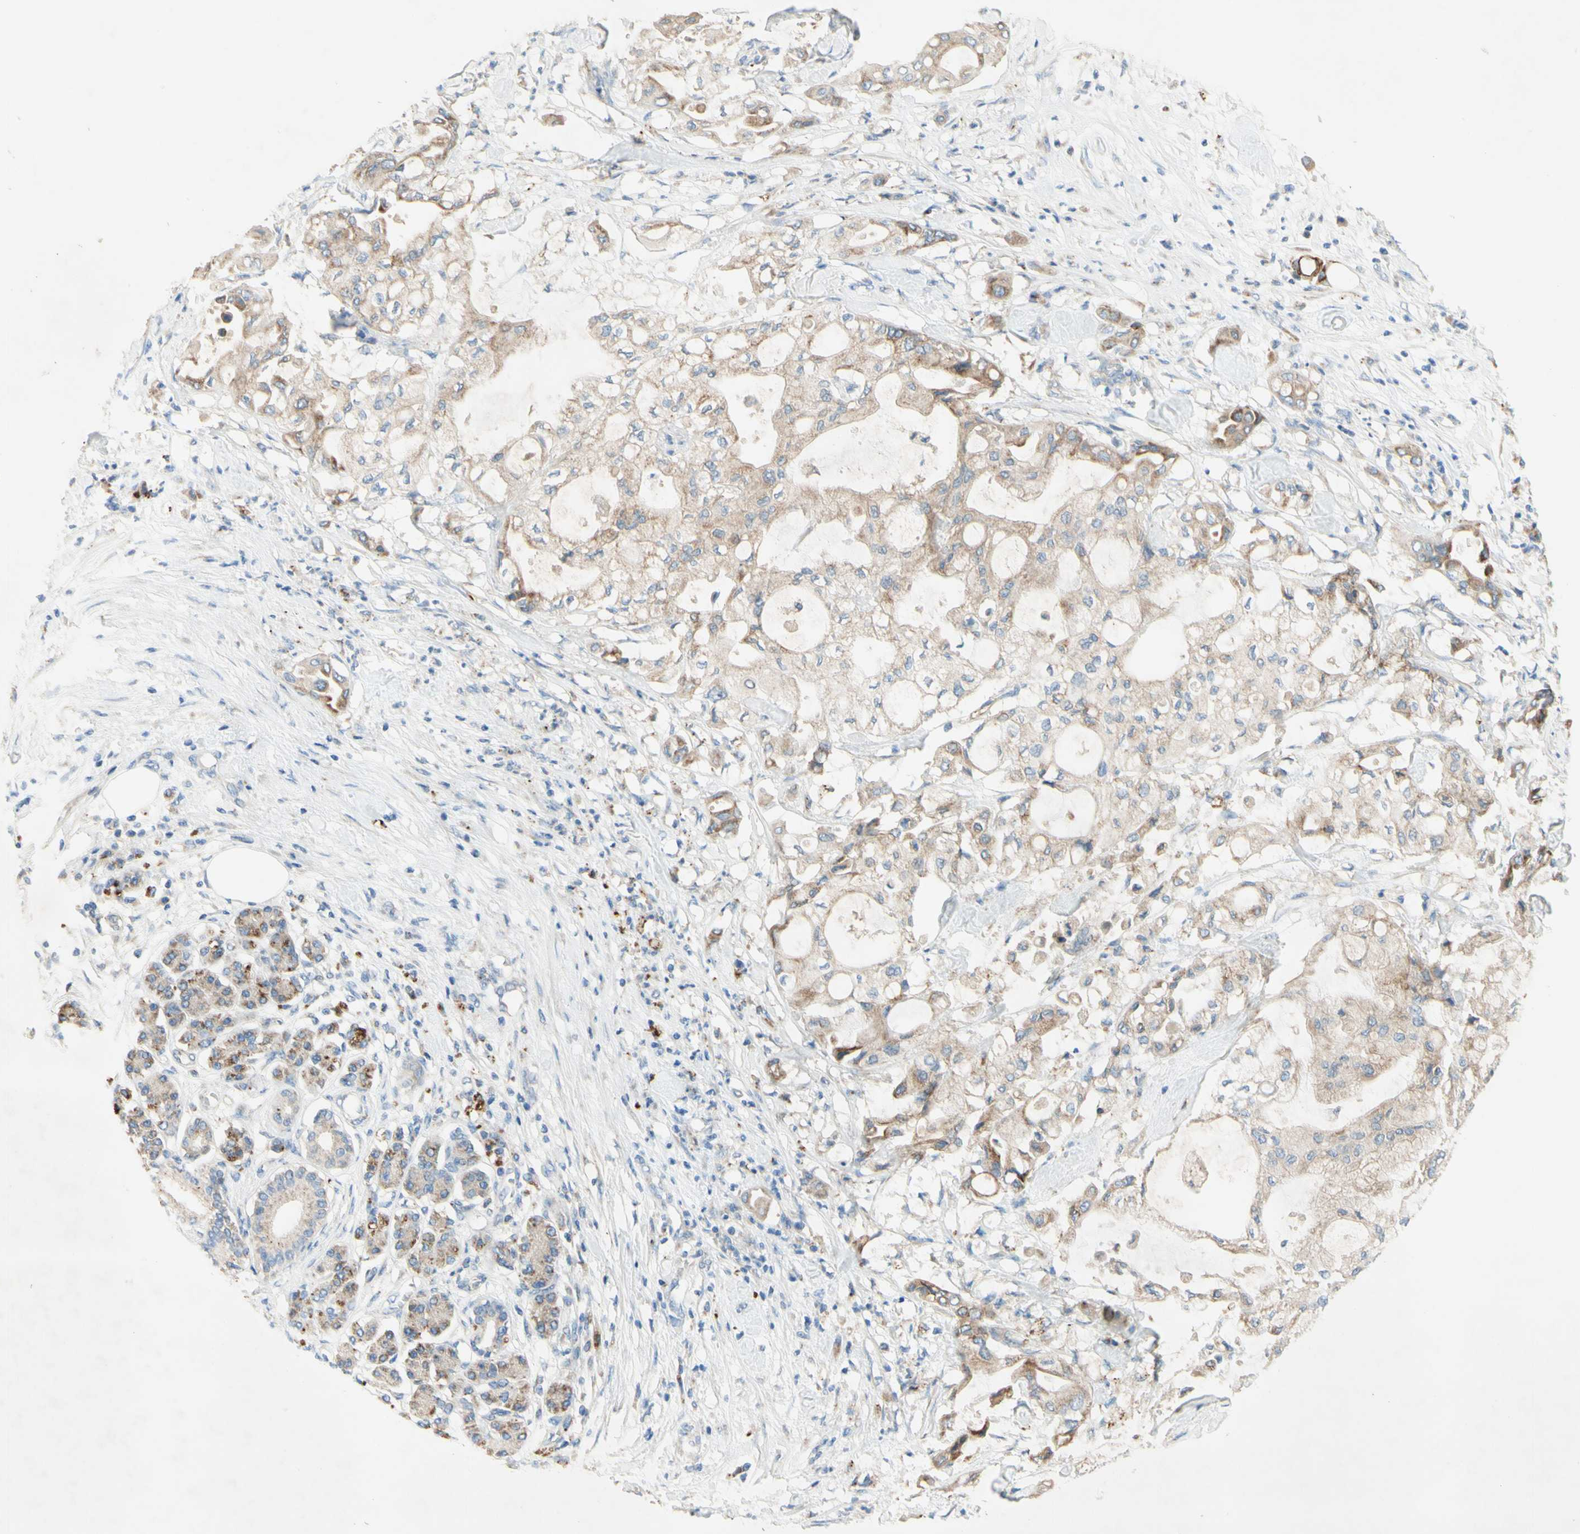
{"staining": {"intensity": "weak", "quantity": ">75%", "location": "cytoplasmic/membranous"}, "tissue": "pancreatic cancer", "cell_type": "Tumor cells", "image_type": "cancer", "snomed": [{"axis": "morphology", "description": "Adenocarcinoma, NOS"}, {"axis": "morphology", "description": "Adenocarcinoma, metastatic, NOS"}, {"axis": "topography", "description": "Lymph node"}, {"axis": "topography", "description": "Pancreas"}, {"axis": "topography", "description": "Duodenum"}], "caption": "Immunohistochemistry of human pancreatic metastatic adenocarcinoma shows low levels of weak cytoplasmic/membranous staining in about >75% of tumor cells.", "gene": "ARMC10", "patient": {"sex": "female", "age": 64}}